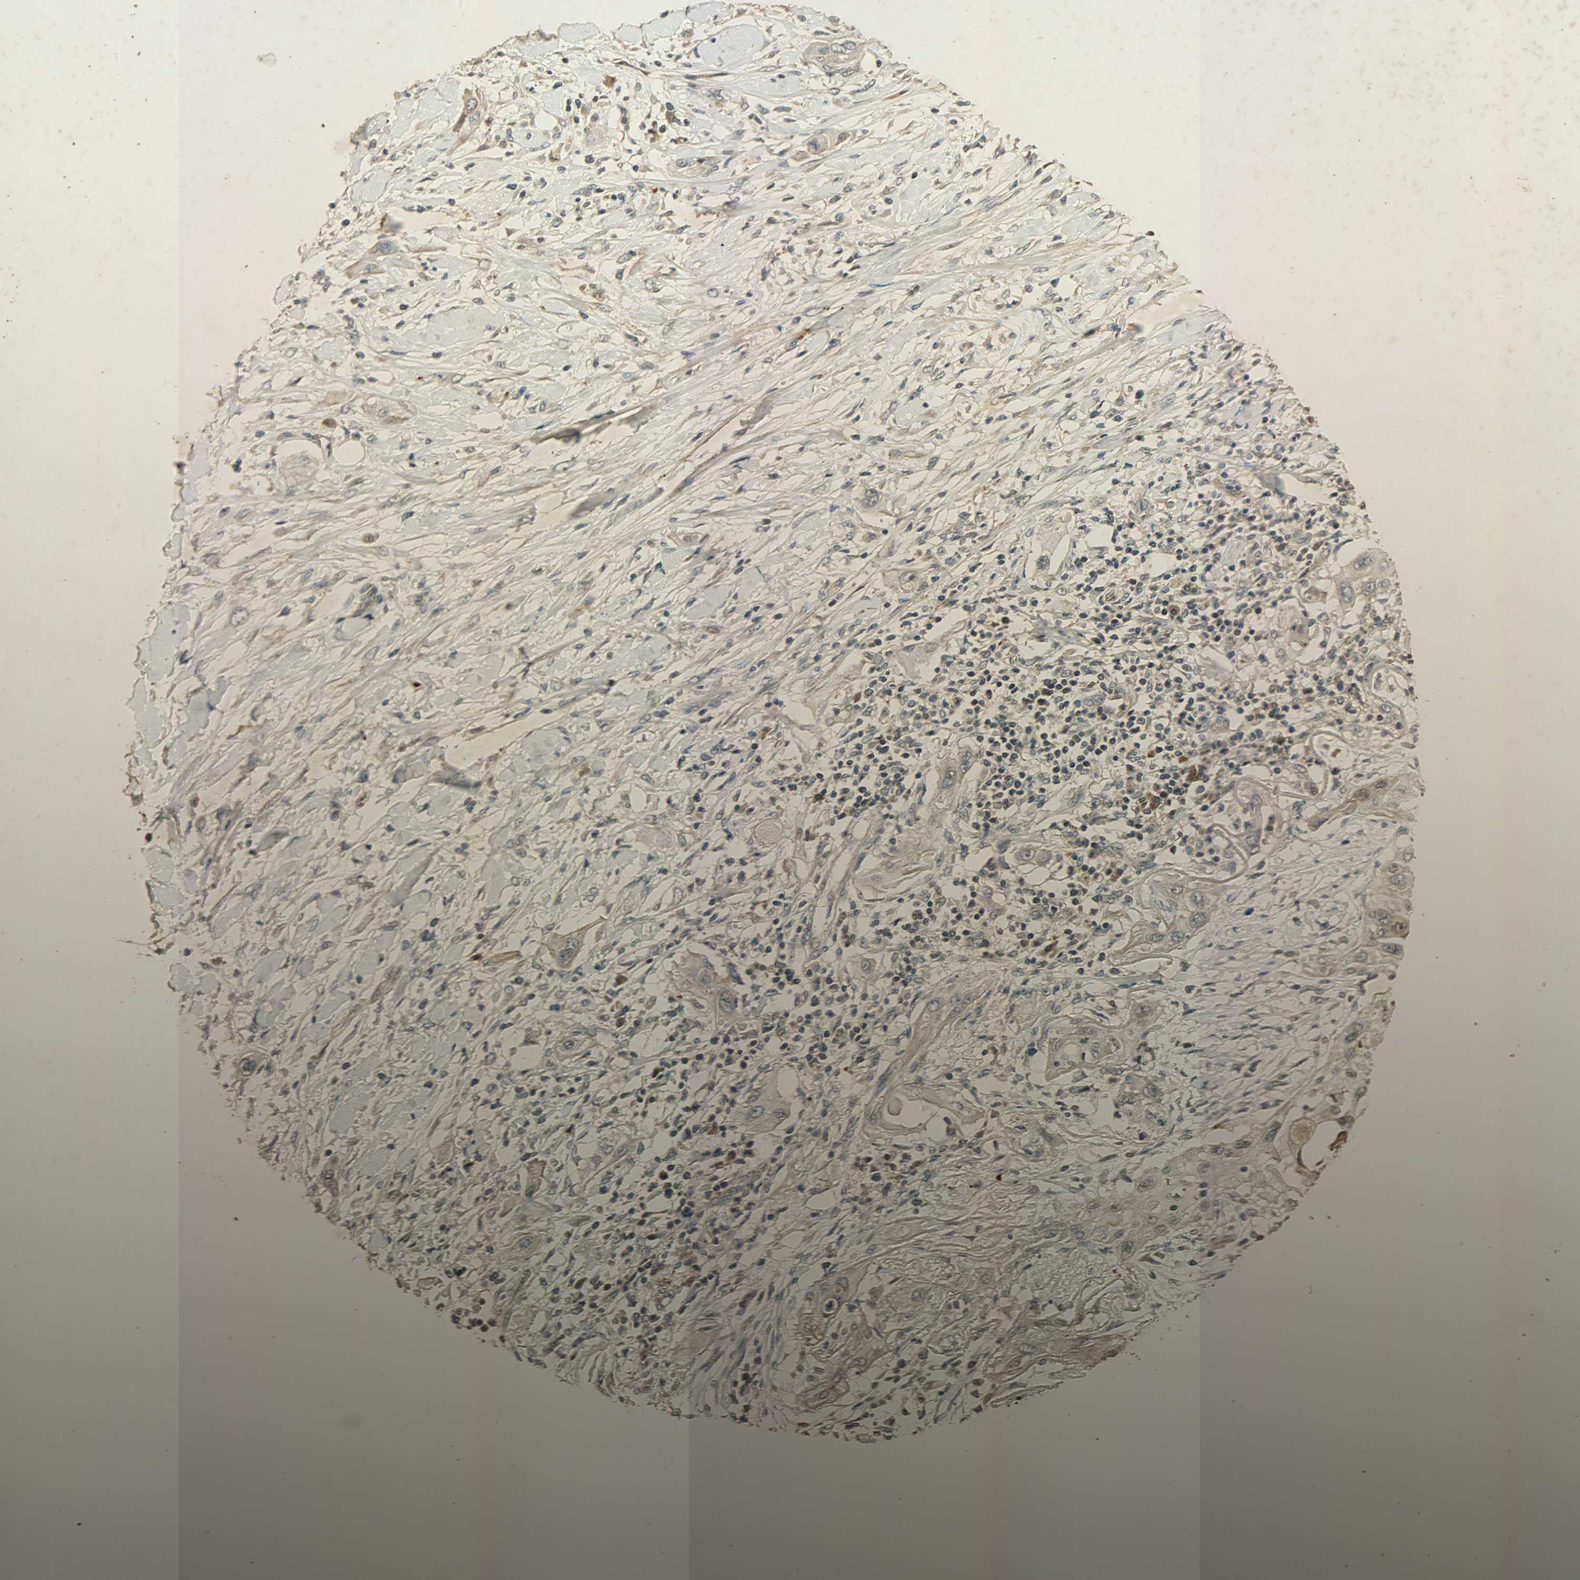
{"staining": {"intensity": "weak", "quantity": ">75%", "location": "cytoplasmic/membranous"}, "tissue": "lung cancer", "cell_type": "Tumor cells", "image_type": "cancer", "snomed": [{"axis": "morphology", "description": "Squamous cell carcinoma, NOS"}, {"axis": "topography", "description": "Lung"}], "caption": "Protein staining of lung squamous cell carcinoma tissue displays weak cytoplasmic/membranous positivity in about >75% of tumor cells. (Stains: DAB (3,3'-diaminobenzidine) in brown, nuclei in blue, Microscopy: brightfield microscopy at high magnification).", "gene": "ATP2B1", "patient": {"sex": "female", "age": 47}}